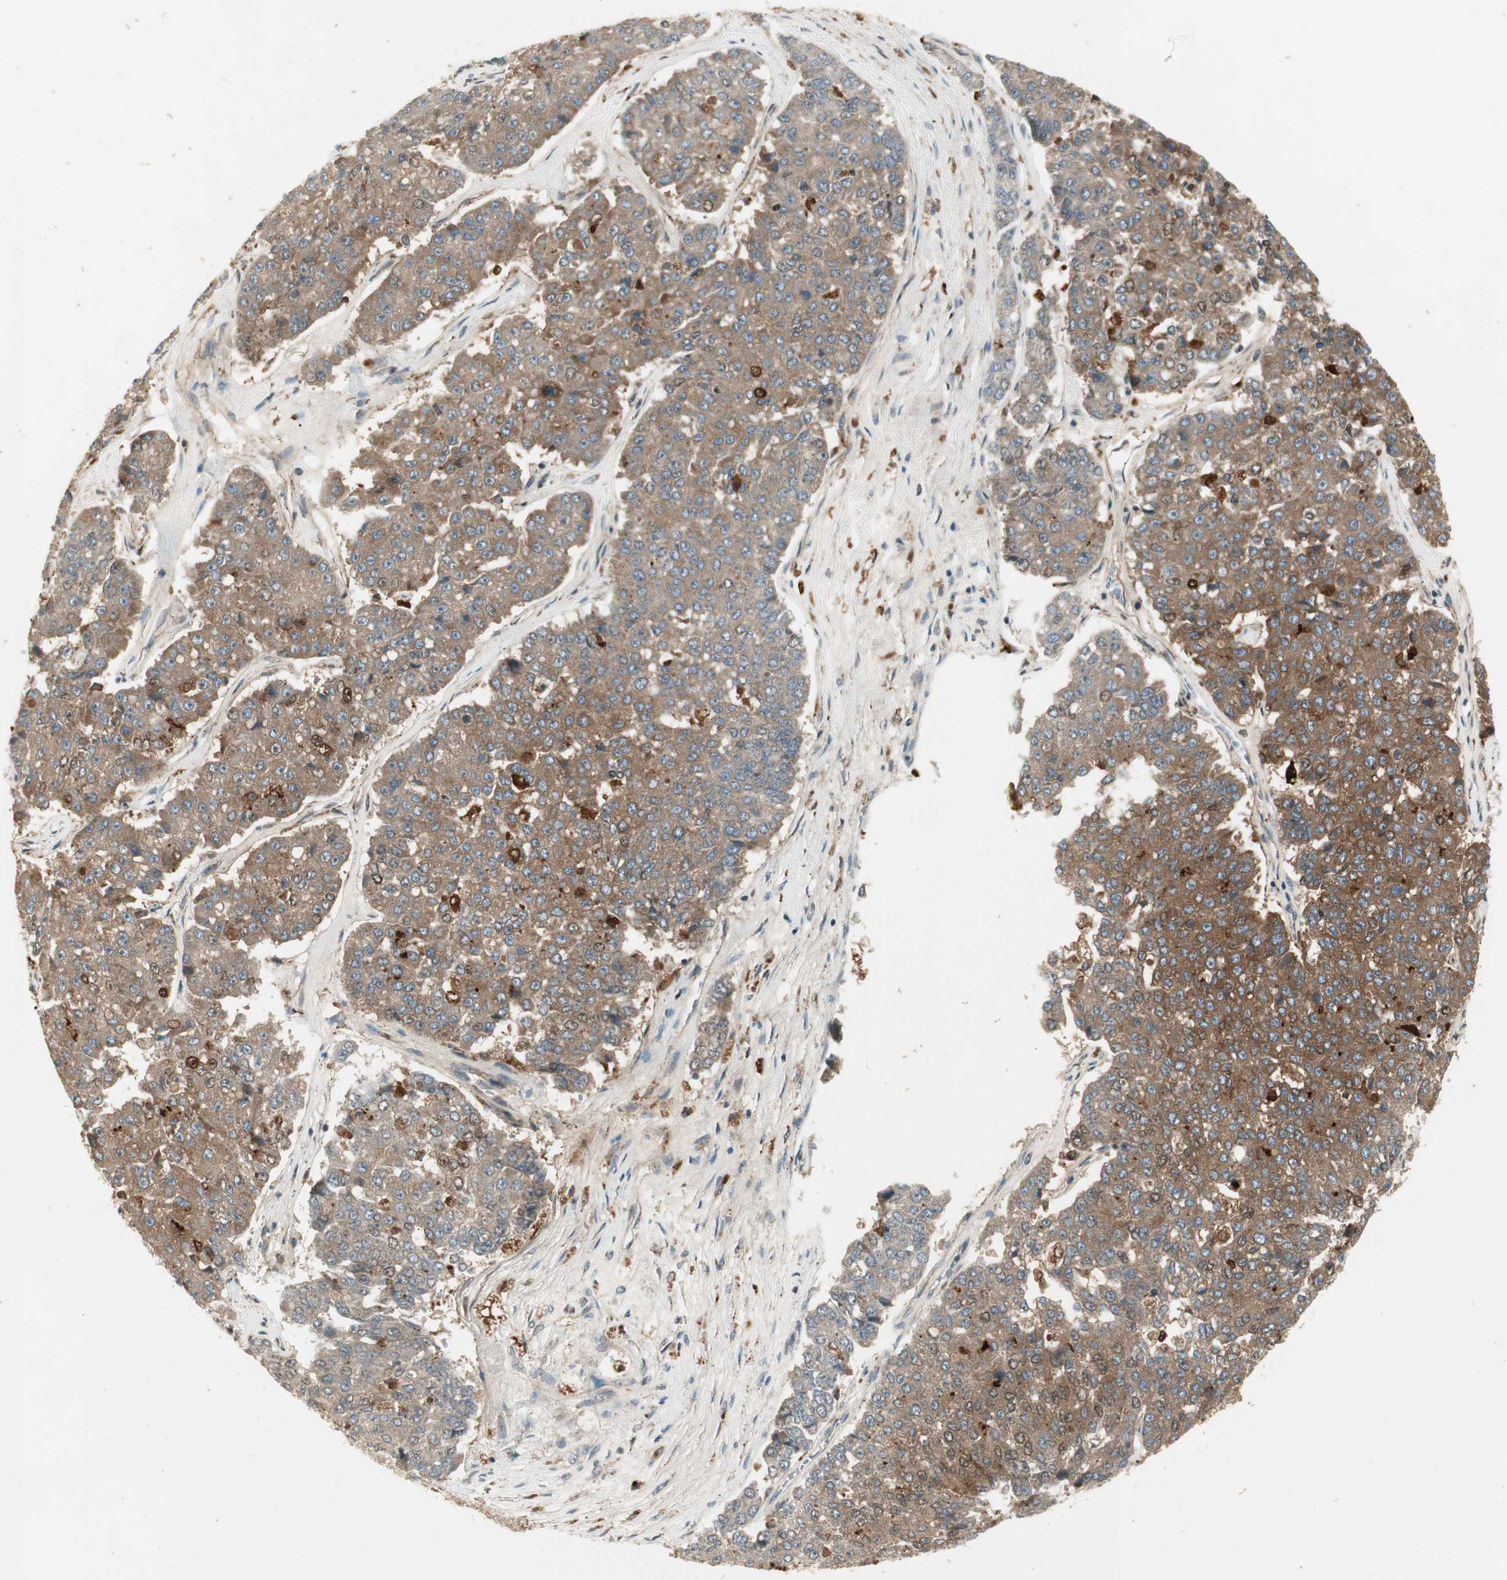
{"staining": {"intensity": "weak", "quantity": ">75%", "location": "cytoplasmic/membranous"}, "tissue": "pancreatic cancer", "cell_type": "Tumor cells", "image_type": "cancer", "snomed": [{"axis": "morphology", "description": "Adenocarcinoma, NOS"}, {"axis": "topography", "description": "Pancreas"}], "caption": "Immunohistochemistry (IHC) of pancreatic cancer (adenocarcinoma) exhibits low levels of weak cytoplasmic/membranous expression in about >75% of tumor cells. The staining was performed using DAB (3,3'-diaminobenzidine), with brown indicating positive protein expression. Nuclei are stained blue with hematoxylin.", "gene": "SFRP1", "patient": {"sex": "male", "age": 50}}